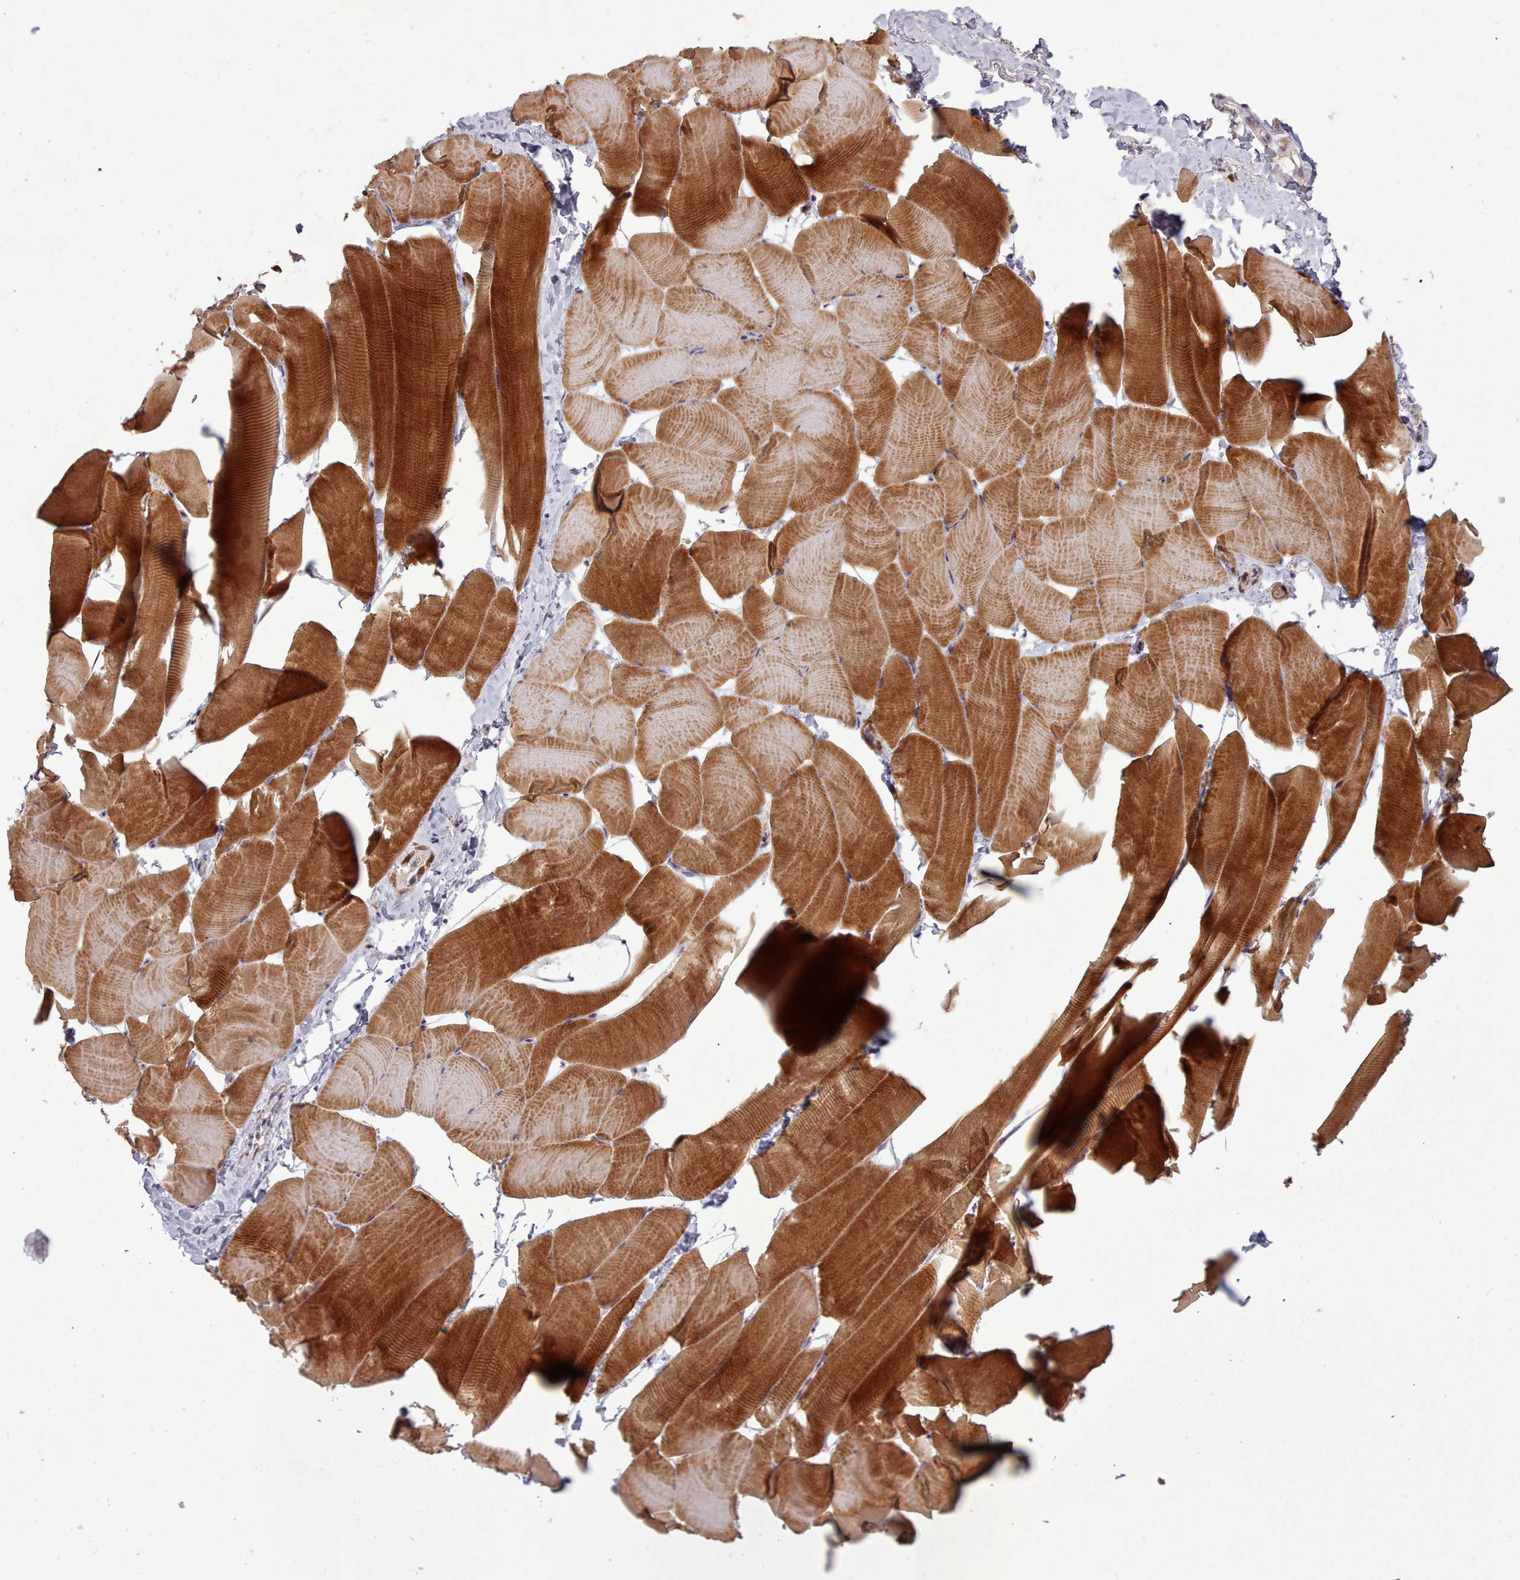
{"staining": {"intensity": "strong", "quantity": ">75%", "location": "cytoplasmic/membranous"}, "tissue": "skeletal muscle", "cell_type": "Myocytes", "image_type": "normal", "snomed": [{"axis": "morphology", "description": "Normal tissue, NOS"}, {"axis": "topography", "description": "Skeletal muscle"}], "caption": "Myocytes display high levels of strong cytoplasmic/membranous positivity in approximately >75% of cells in benign skeletal muscle.", "gene": "CDC6", "patient": {"sex": "male", "age": 25}}